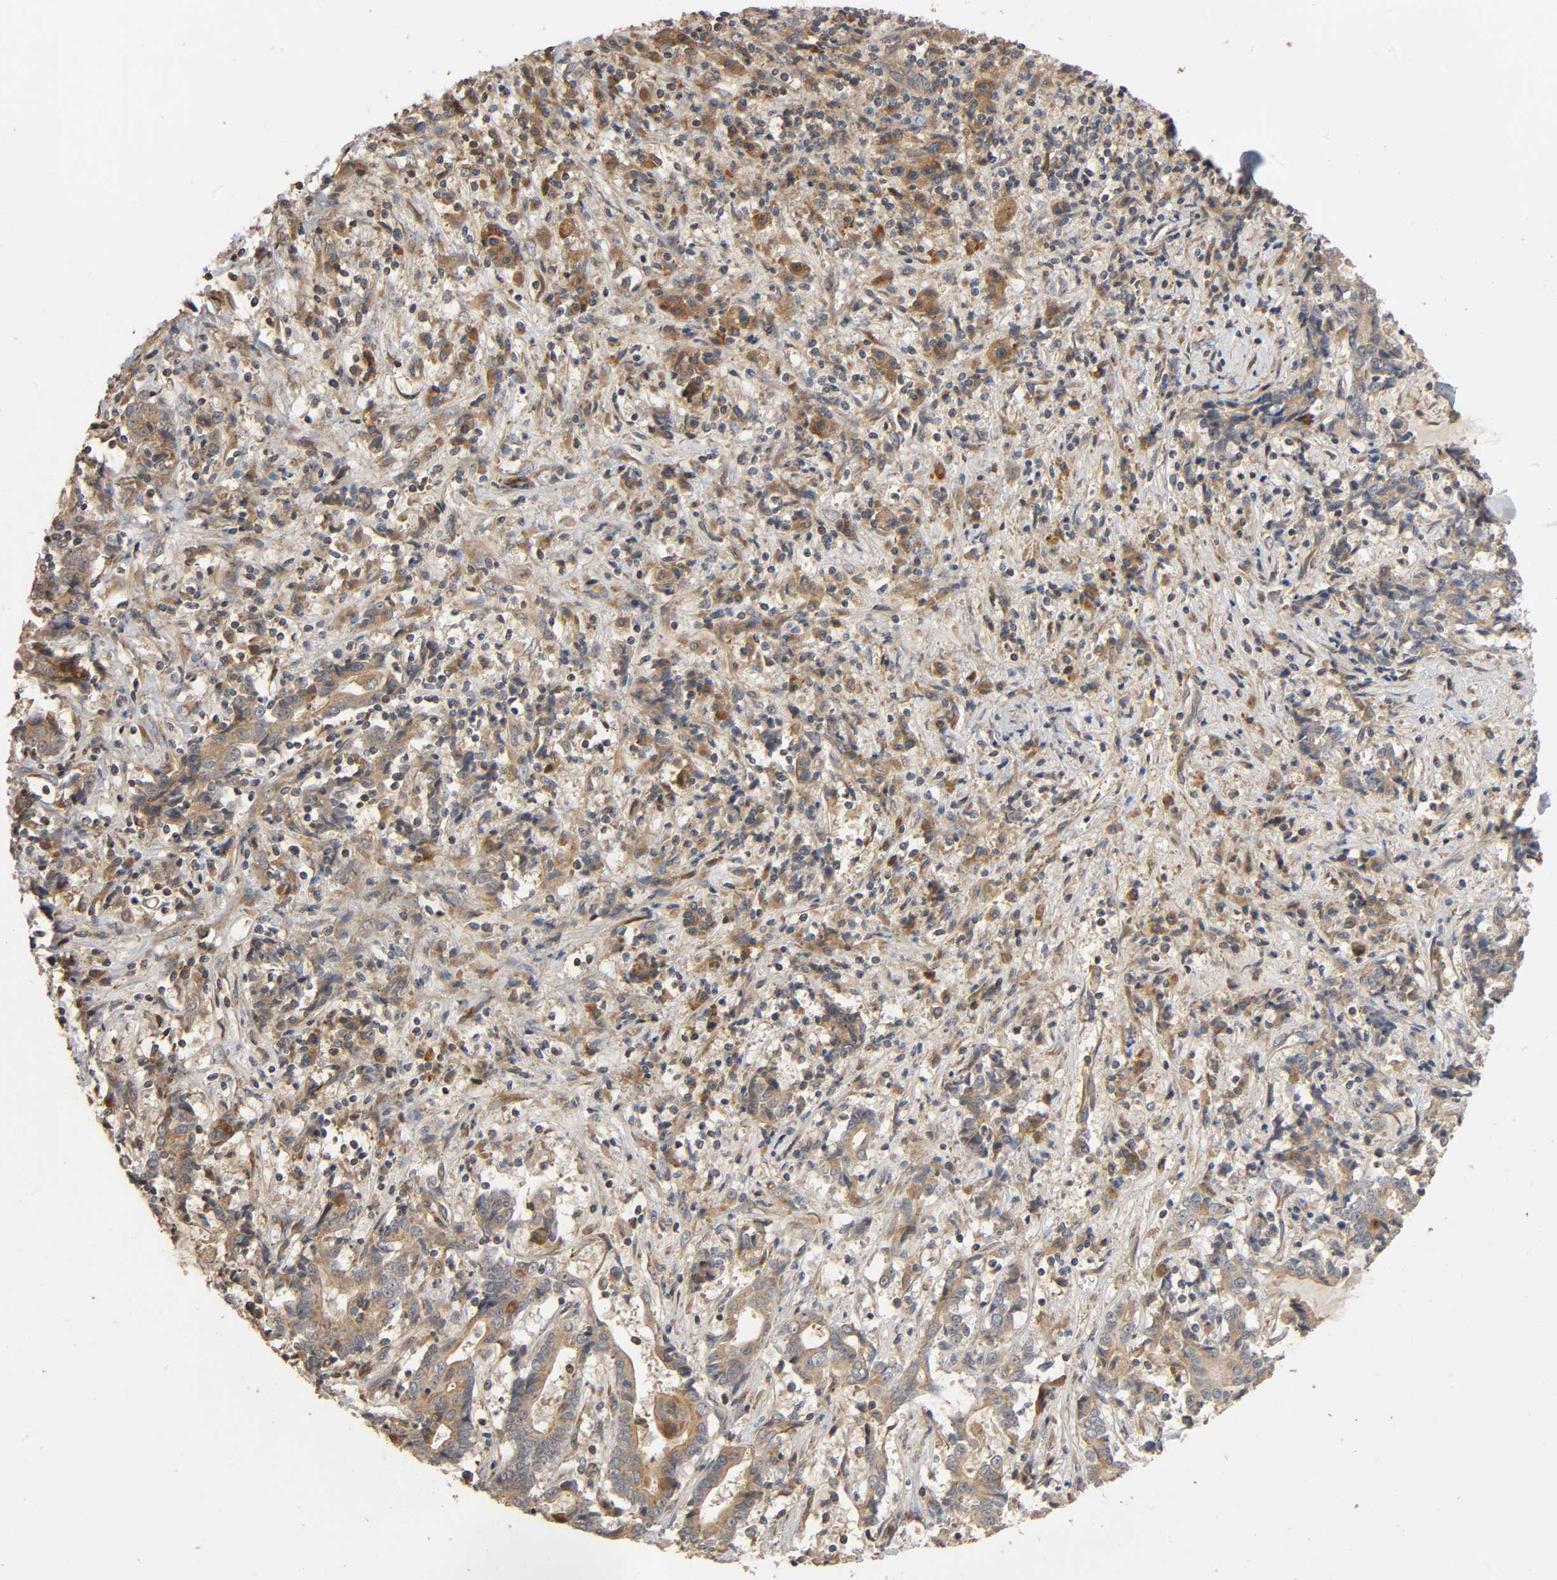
{"staining": {"intensity": "moderate", "quantity": ">75%", "location": "cytoplasmic/membranous"}, "tissue": "liver cancer", "cell_type": "Tumor cells", "image_type": "cancer", "snomed": [{"axis": "morphology", "description": "Cholangiocarcinoma"}, {"axis": "topography", "description": "Liver"}], "caption": "Immunohistochemistry (IHC) photomicrograph of neoplastic tissue: human liver cancer stained using immunohistochemistry displays medium levels of moderate protein expression localized specifically in the cytoplasmic/membranous of tumor cells, appearing as a cytoplasmic/membranous brown color.", "gene": "SGSM1", "patient": {"sex": "male", "age": 57}}